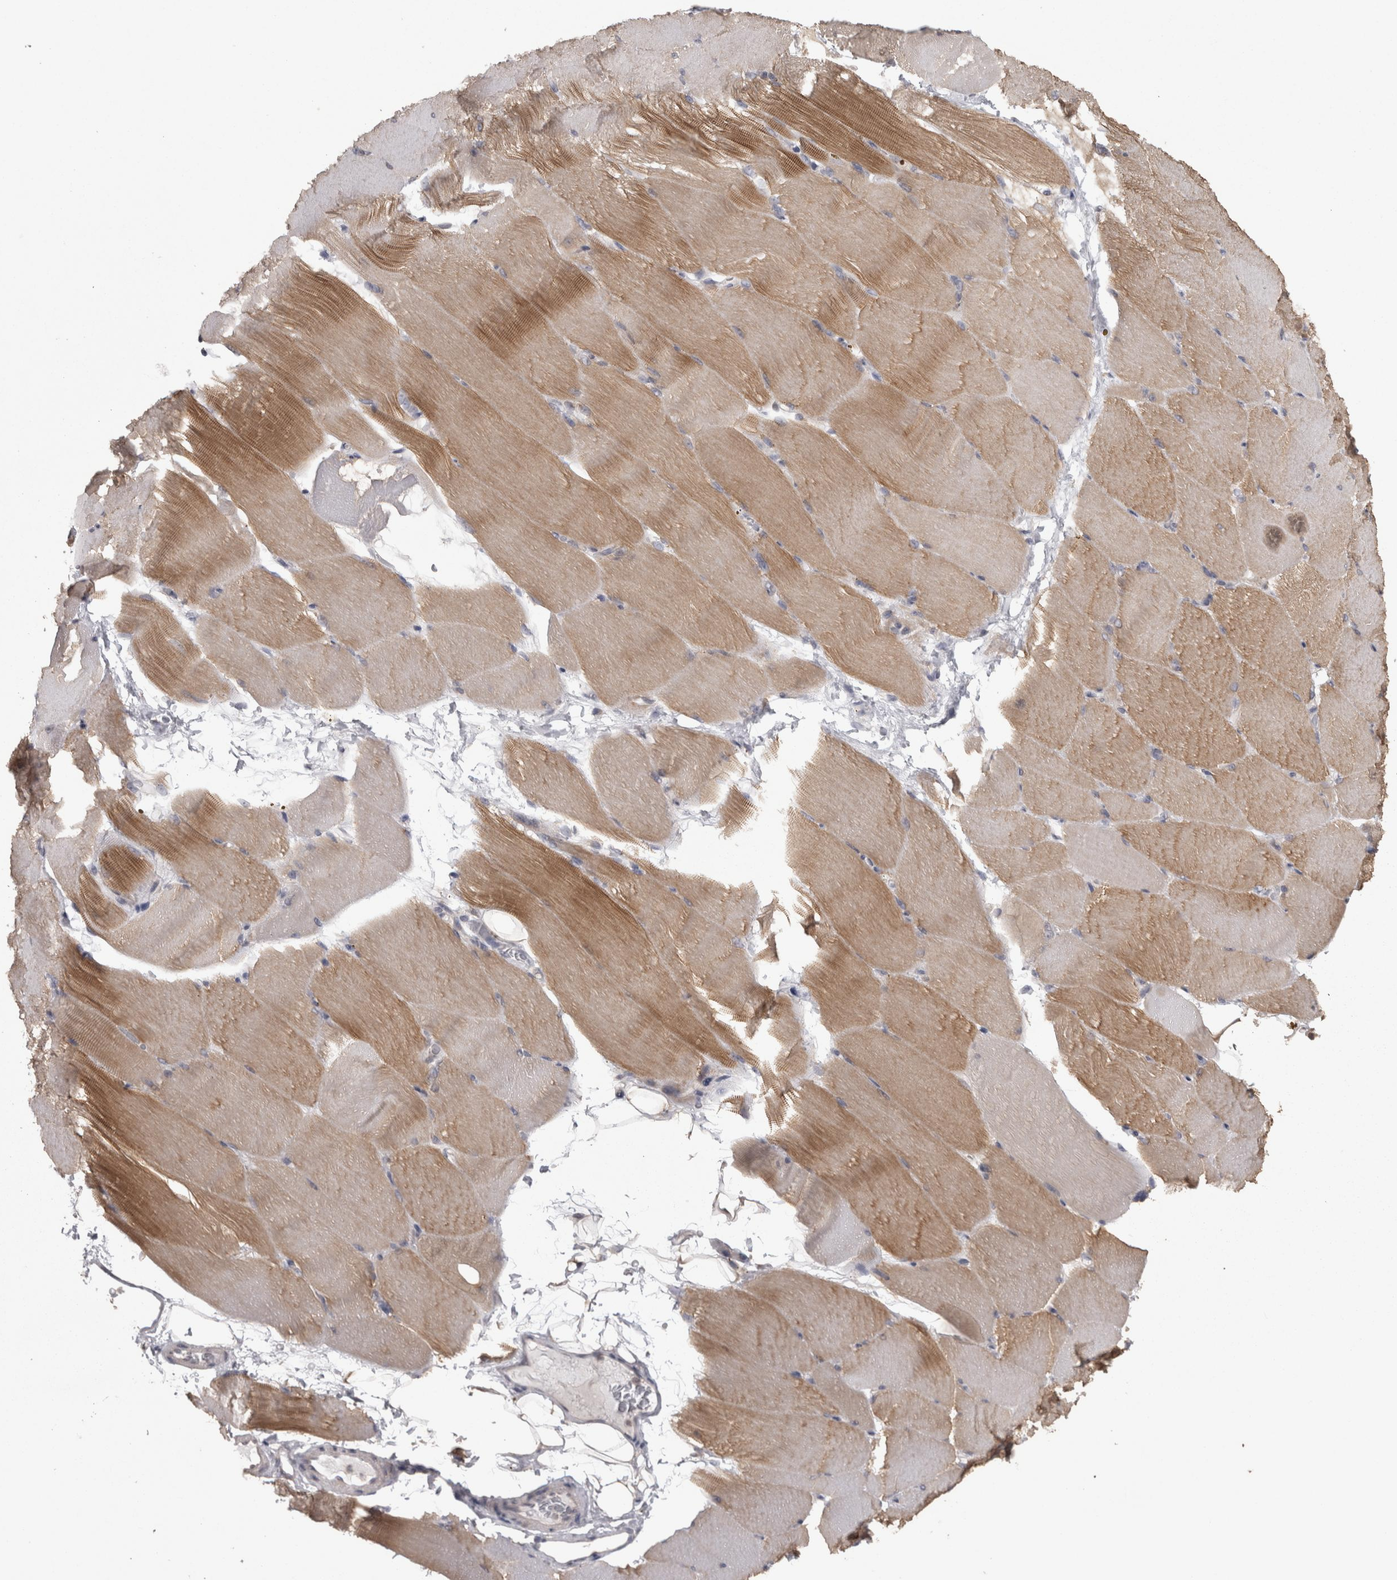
{"staining": {"intensity": "moderate", "quantity": "25%-75%", "location": "cytoplasmic/membranous"}, "tissue": "skeletal muscle", "cell_type": "Myocytes", "image_type": "normal", "snomed": [{"axis": "morphology", "description": "Normal tissue, NOS"}, {"axis": "topography", "description": "Skeletal muscle"}, {"axis": "topography", "description": "Parathyroid gland"}], "caption": "A brown stain labels moderate cytoplasmic/membranous positivity of a protein in myocytes of normal human skeletal muscle. The staining was performed using DAB (3,3'-diaminobenzidine) to visualize the protein expression in brown, while the nuclei were stained in blue with hematoxylin (Magnification: 20x).", "gene": "RAB29", "patient": {"sex": "female", "age": 37}}